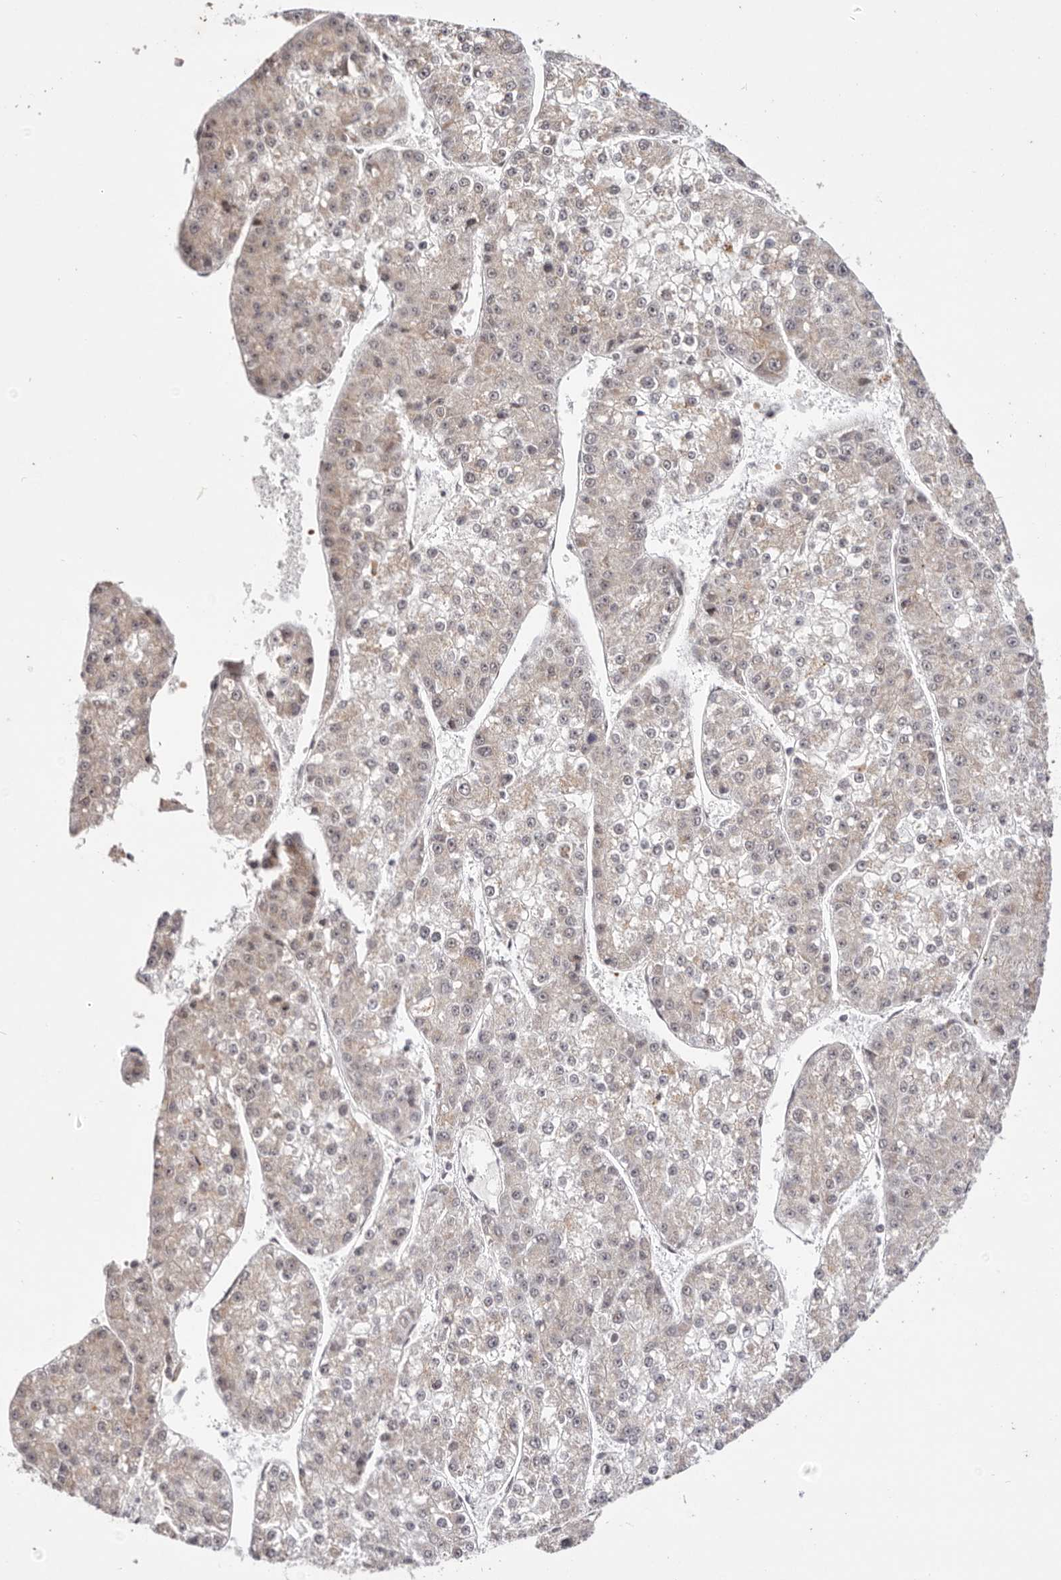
{"staining": {"intensity": "weak", "quantity": "25%-75%", "location": "cytoplasmic/membranous"}, "tissue": "liver cancer", "cell_type": "Tumor cells", "image_type": "cancer", "snomed": [{"axis": "morphology", "description": "Carcinoma, Hepatocellular, NOS"}, {"axis": "topography", "description": "Liver"}], "caption": "This is an image of immunohistochemistry staining of hepatocellular carcinoma (liver), which shows weak positivity in the cytoplasmic/membranous of tumor cells.", "gene": "WRN", "patient": {"sex": "female", "age": 73}}